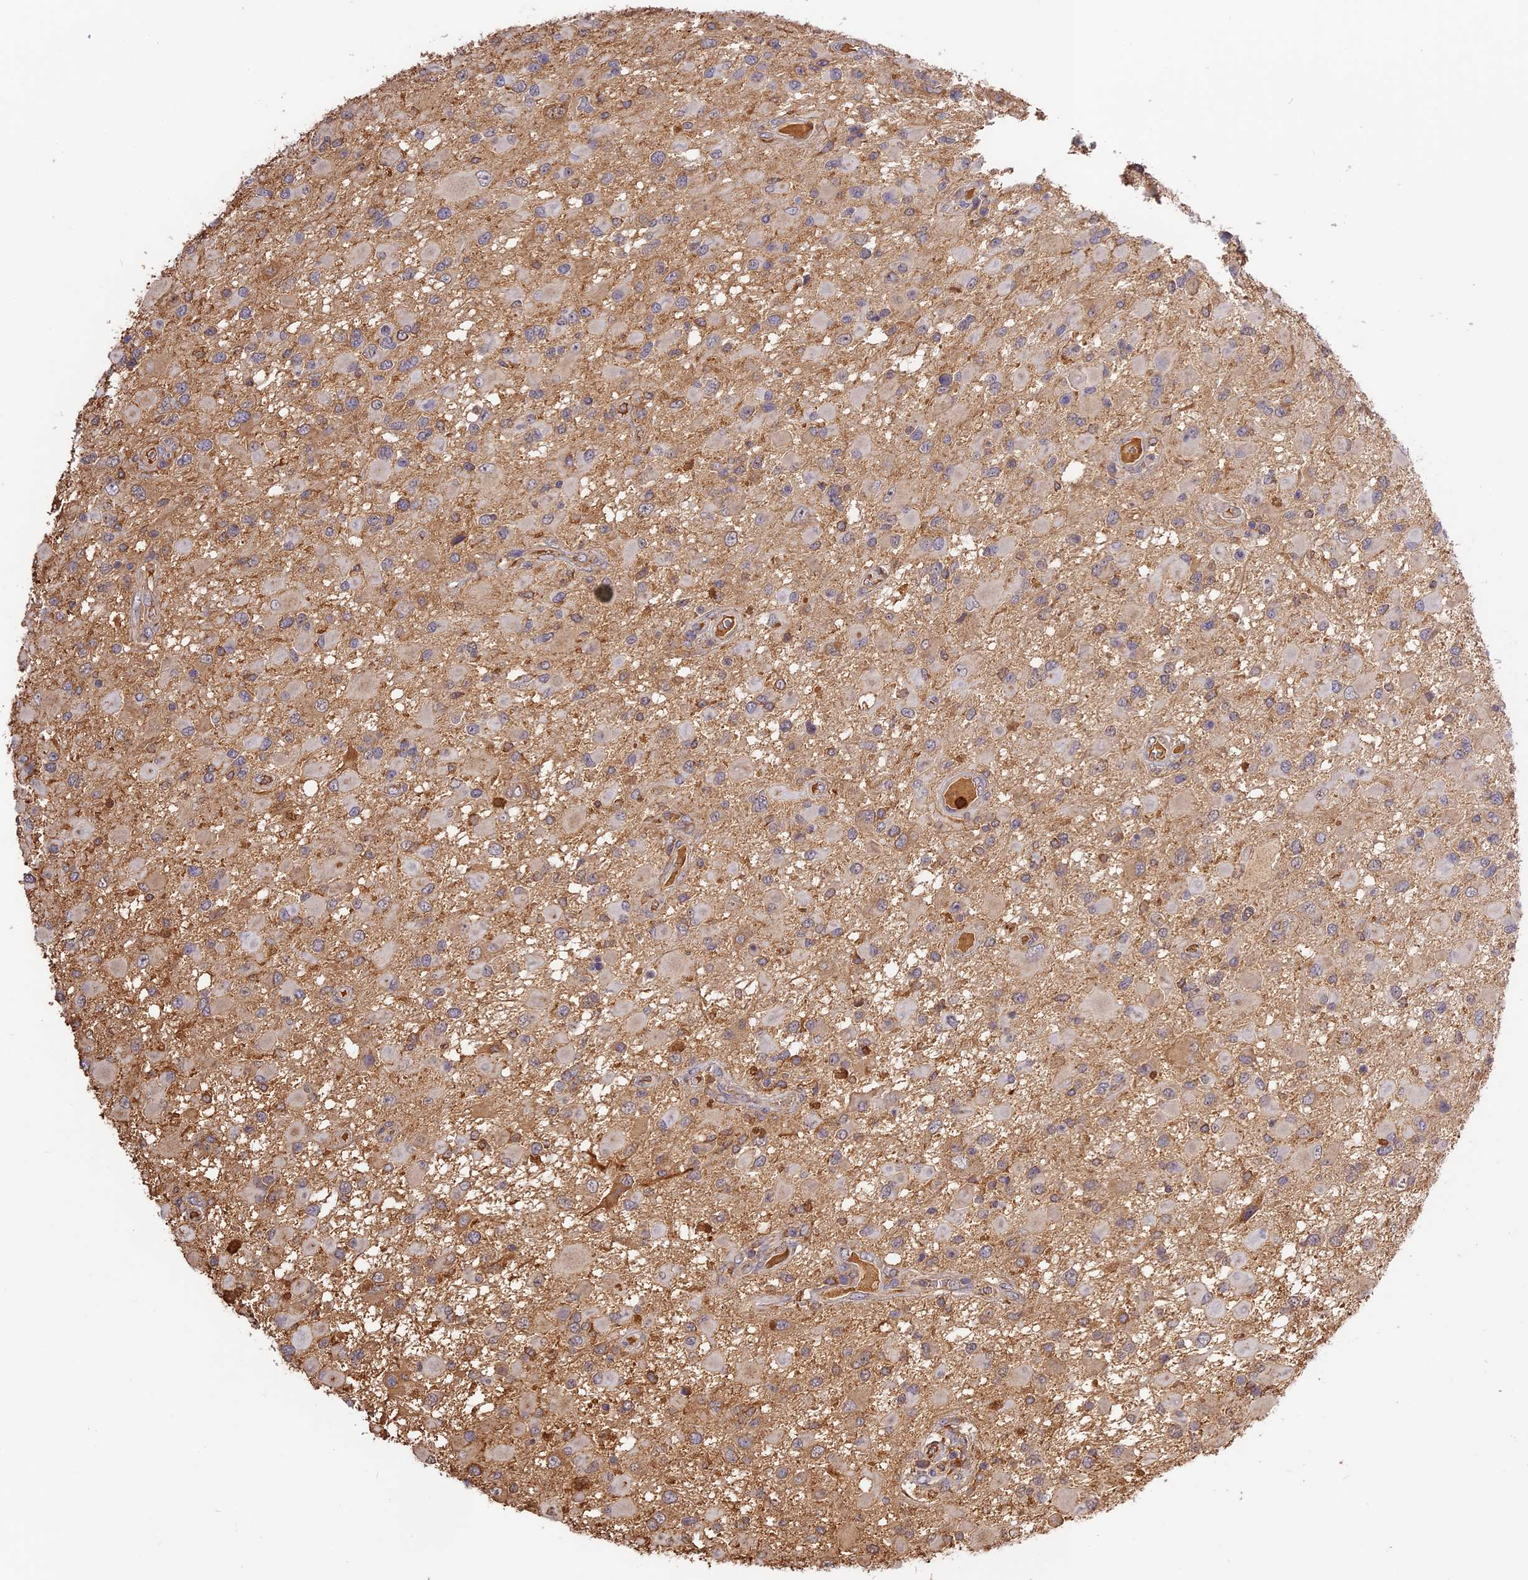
{"staining": {"intensity": "weak", "quantity": "<25%", "location": "cytoplasmic/membranous"}, "tissue": "glioma", "cell_type": "Tumor cells", "image_type": "cancer", "snomed": [{"axis": "morphology", "description": "Glioma, malignant, High grade"}, {"axis": "topography", "description": "Brain"}], "caption": "A high-resolution image shows immunohistochemistry (IHC) staining of high-grade glioma (malignant), which demonstrates no significant expression in tumor cells.", "gene": "ADGRD1", "patient": {"sex": "male", "age": 53}}